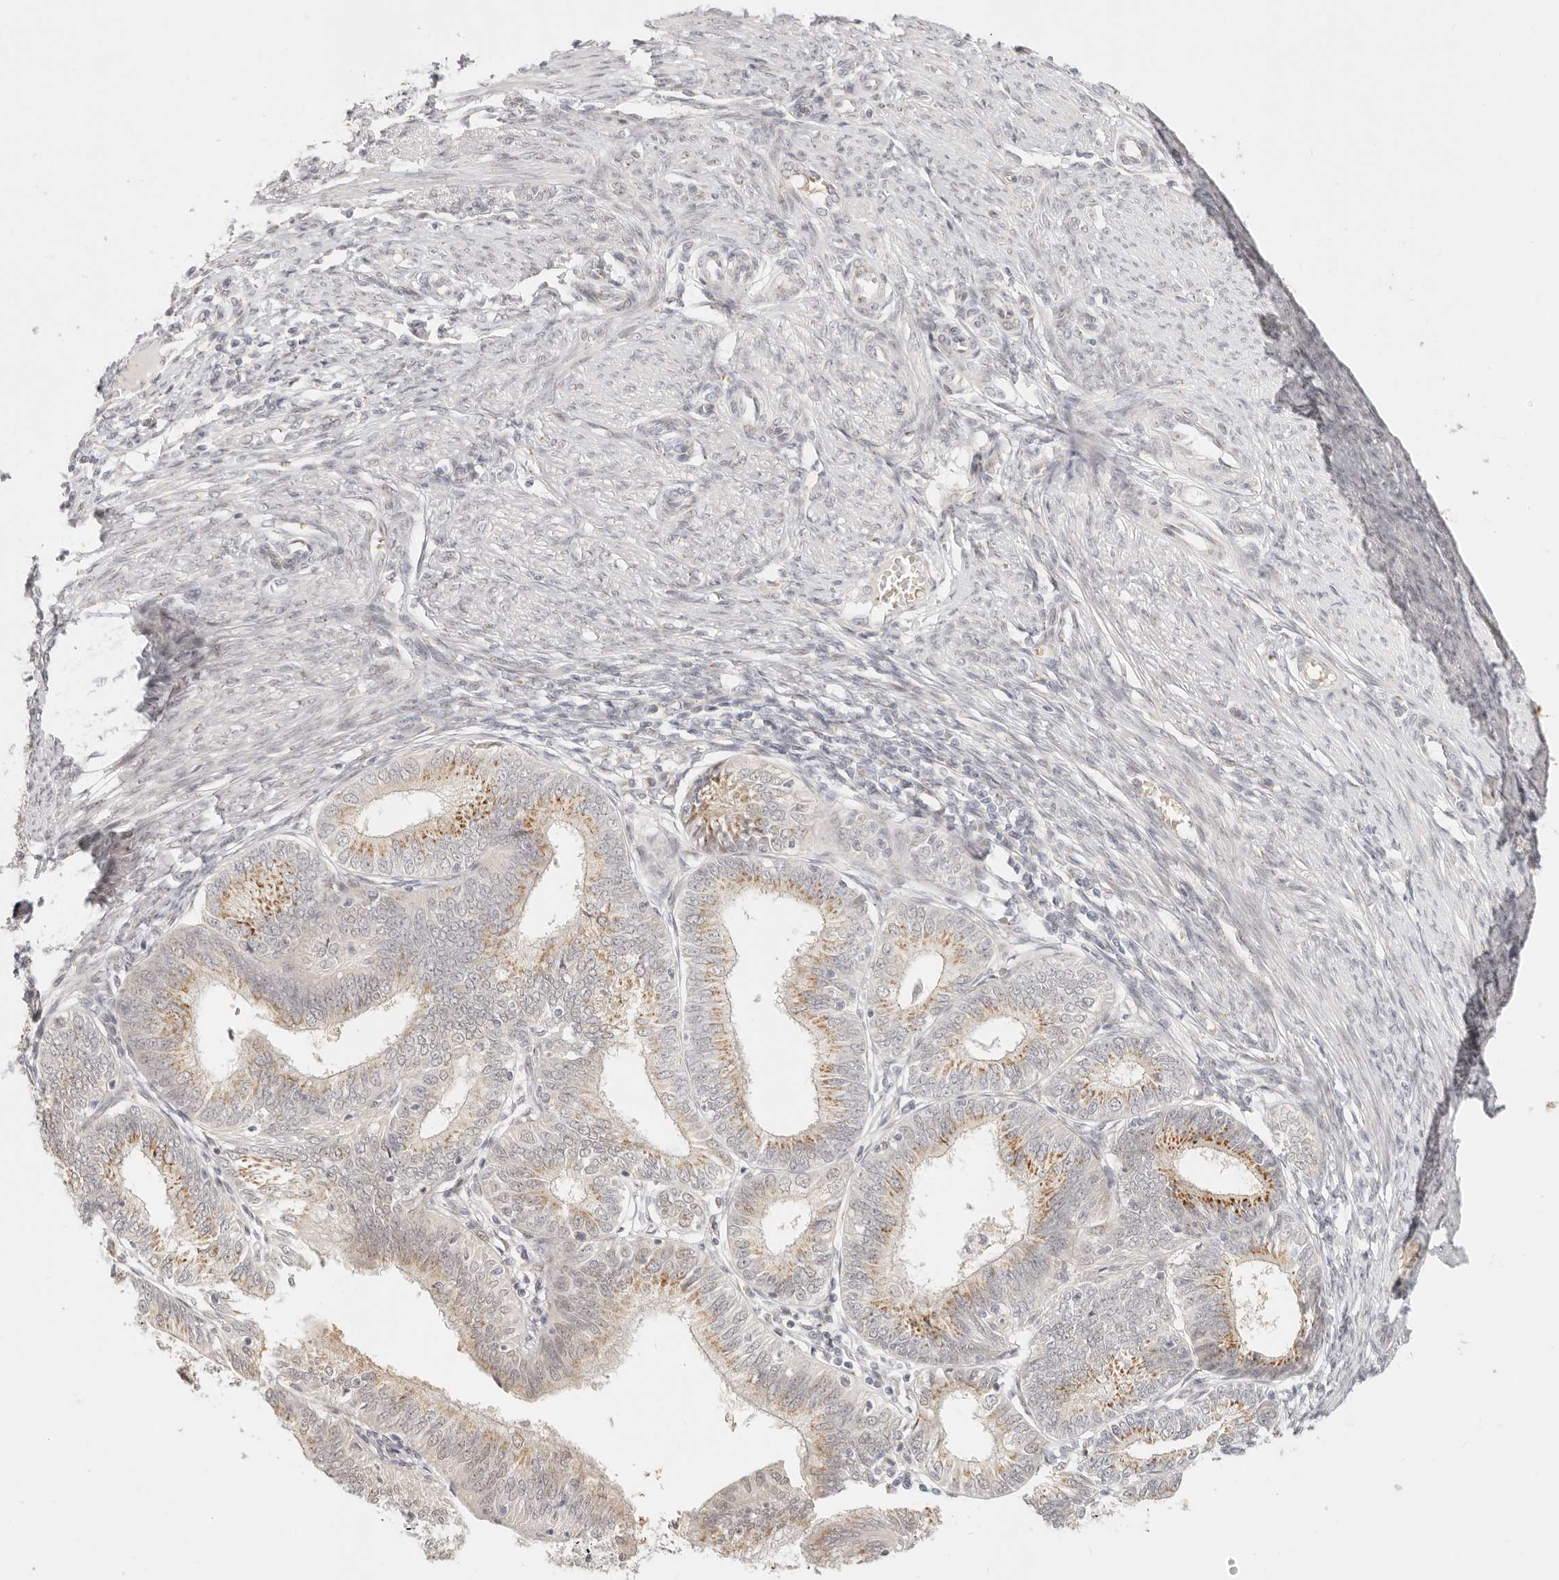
{"staining": {"intensity": "moderate", "quantity": ">75%", "location": "cytoplasmic/membranous"}, "tissue": "endometrial cancer", "cell_type": "Tumor cells", "image_type": "cancer", "snomed": [{"axis": "morphology", "description": "Adenocarcinoma, NOS"}, {"axis": "topography", "description": "Endometrium"}], "caption": "Immunohistochemistry (IHC) of endometrial cancer (adenocarcinoma) reveals medium levels of moderate cytoplasmic/membranous positivity in approximately >75% of tumor cells.", "gene": "FAM20B", "patient": {"sex": "female", "age": 51}}